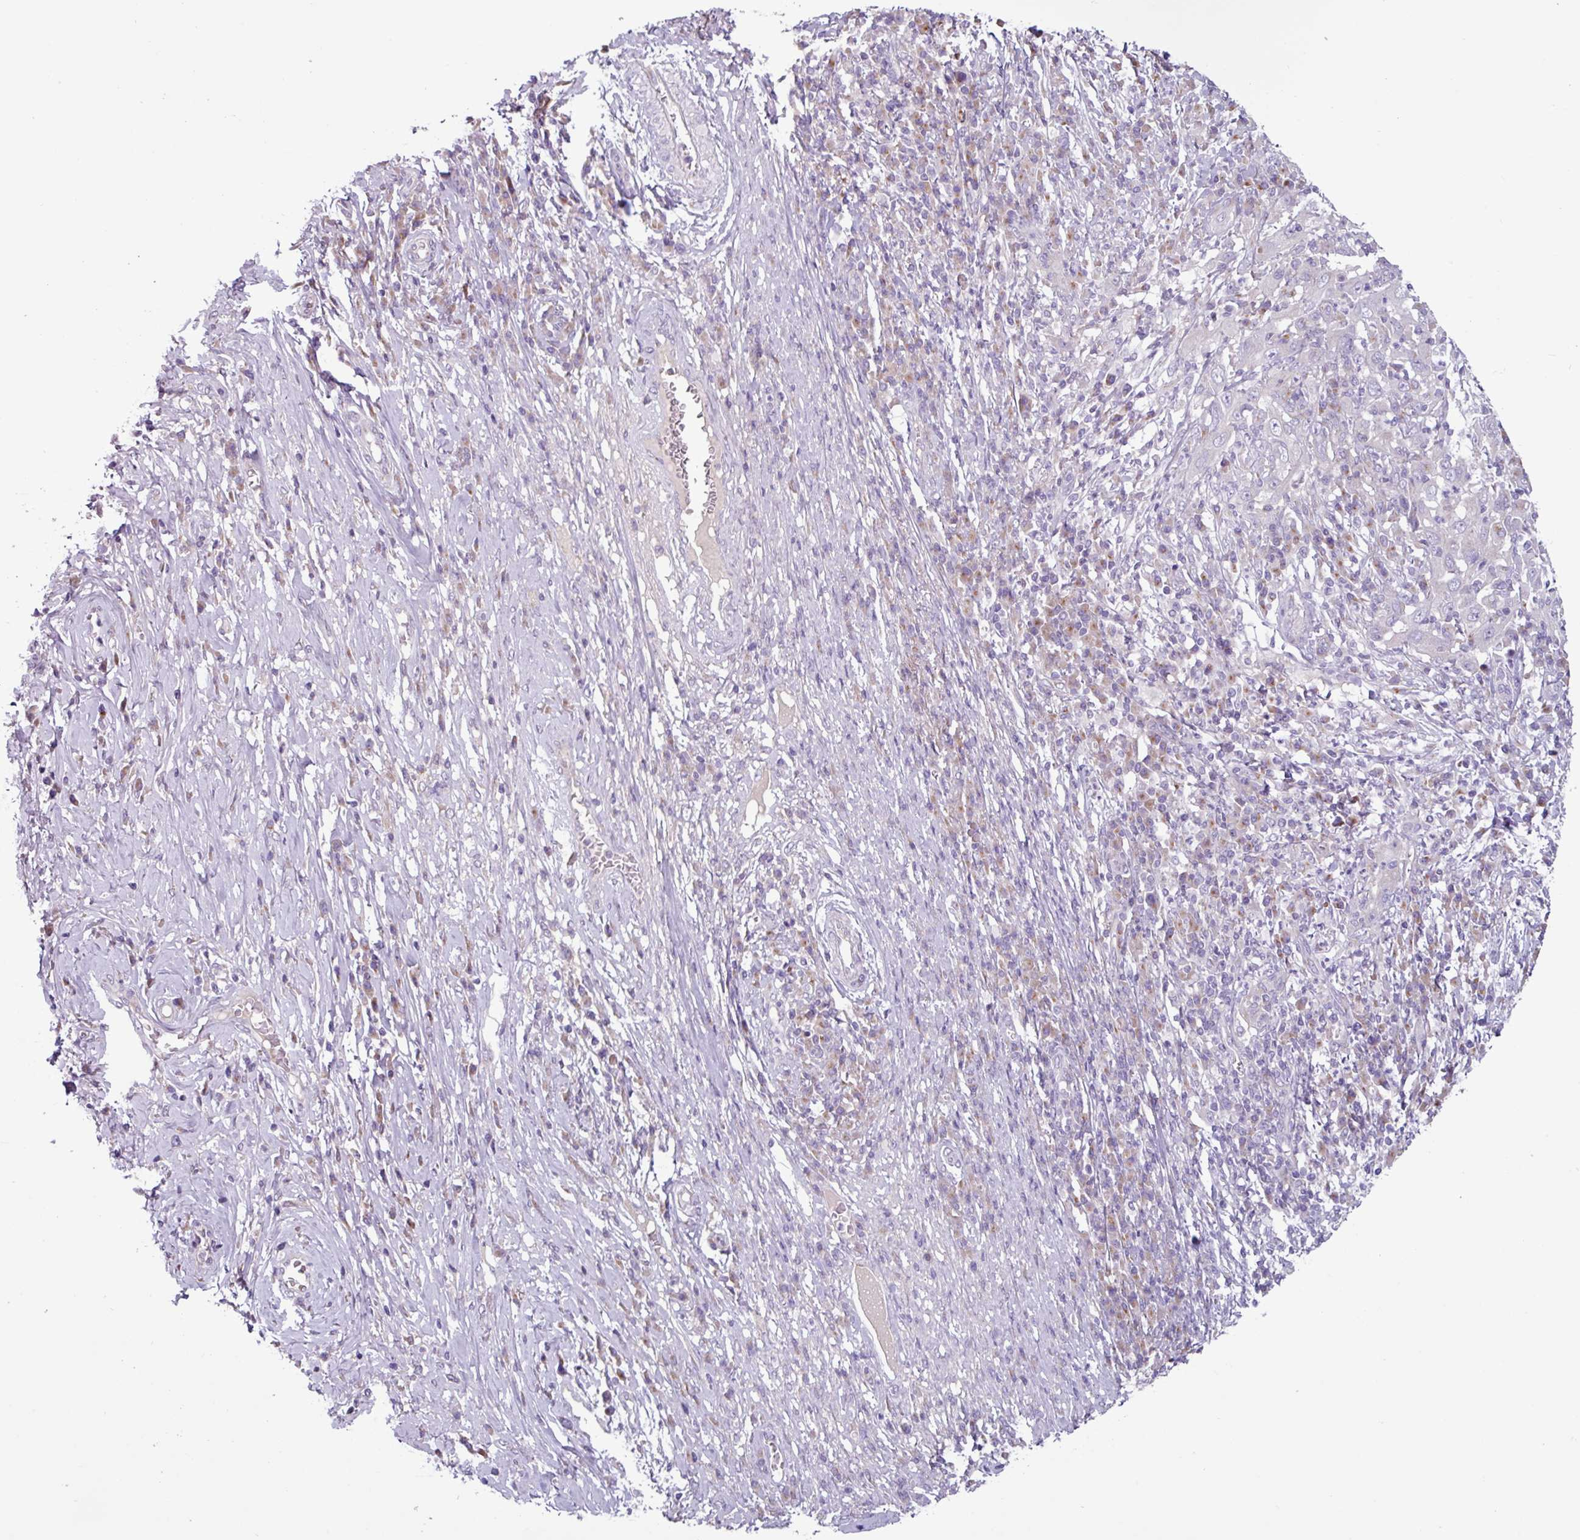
{"staining": {"intensity": "negative", "quantity": "none", "location": "none"}, "tissue": "cervical cancer", "cell_type": "Tumor cells", "image_type": "cancer", "snomed": [{"axis": "morphology", "description": "Squamous cell carcinoma, NOS"}, {"axis": "topography", "description": "Cervix"}], "caption": "IHC image of neoplastic tissue: human cervical squamous cell carcinoma stained with DAB exhibits no significant protein staining in tumor cells.", "gene": "STIMATE", "patient": {"sex": "female", "age": 46}}